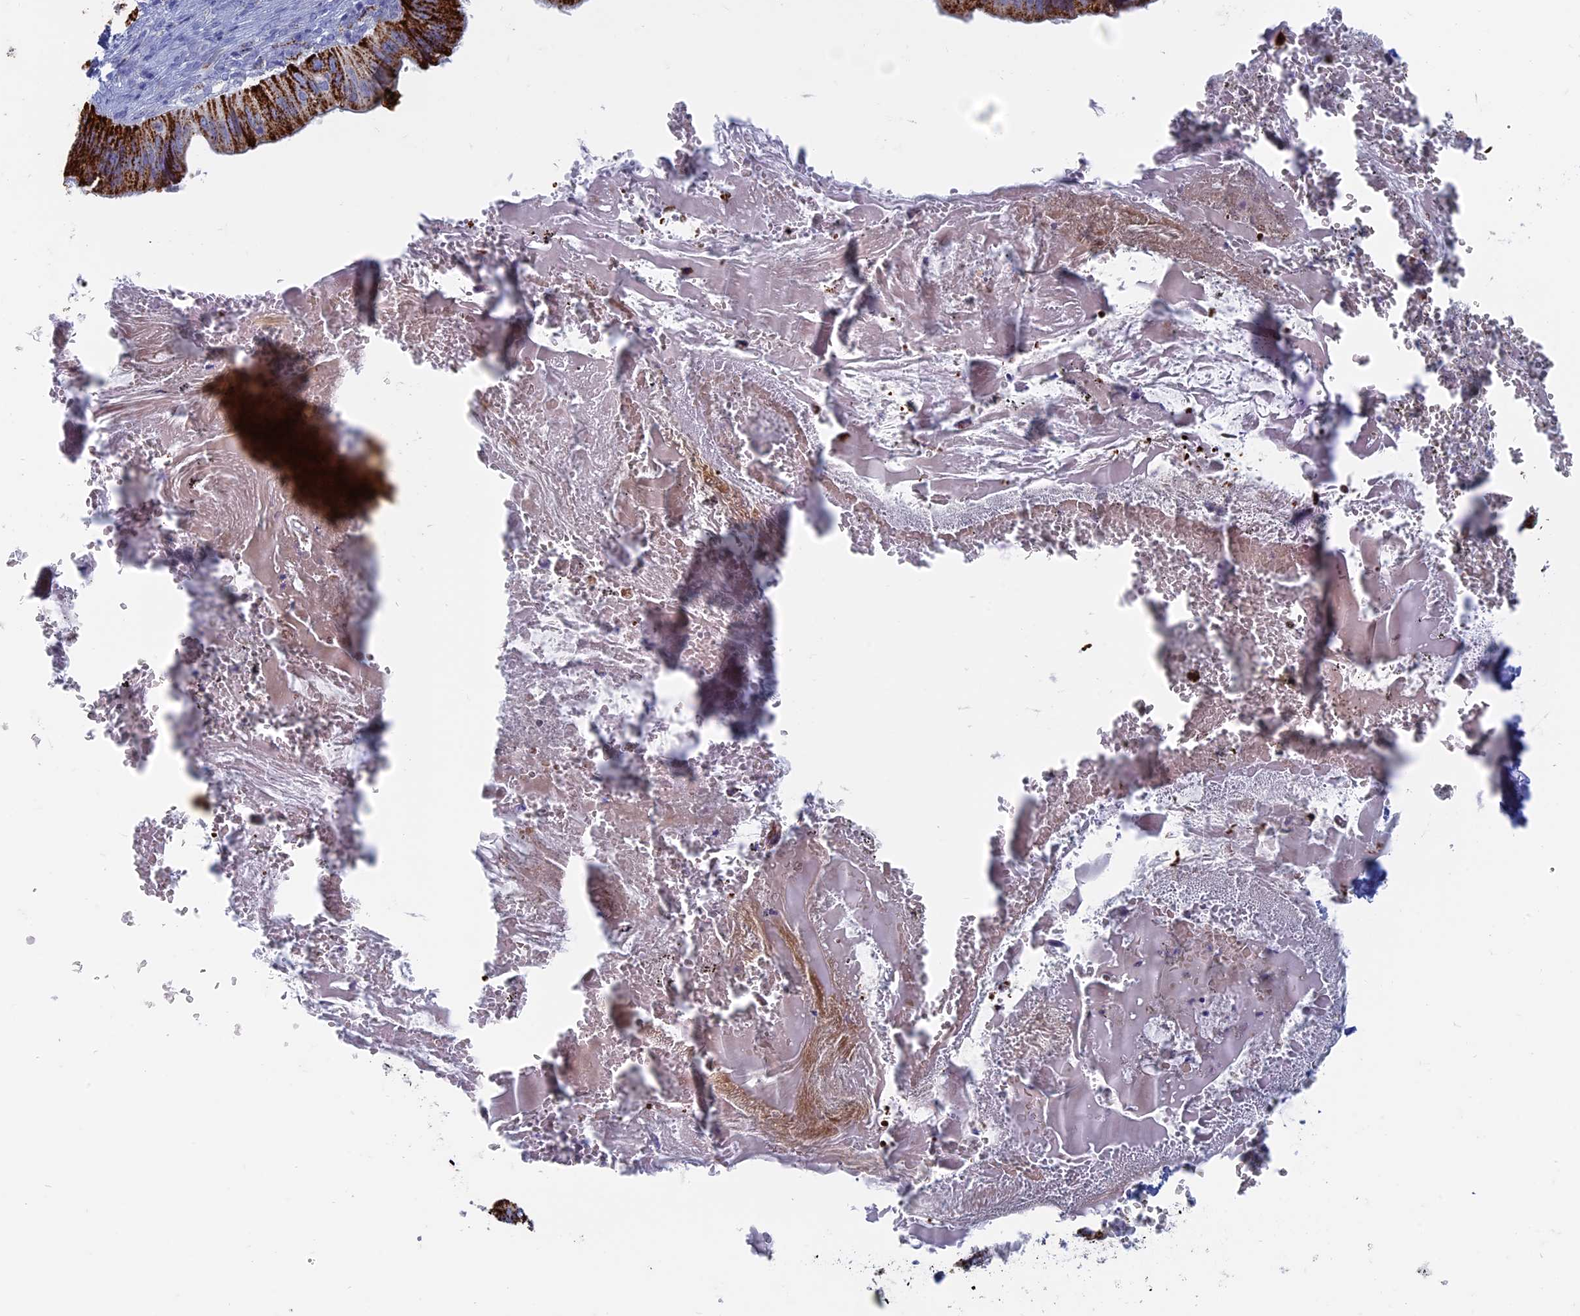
{"staining": {"intensity": "strong", "quantity": ">75%", "location": "cytoplasmic/membranous"}, "tissue": "cervical cancer", "cell_type": "Tumor cells", "image_type": "cancer", "snomed": [{"axis": "morphology", "description": "Adenocarcinoma, NOS"}, {"axis": "topography", "description": "Cervix"}], "caption": "The photomicrograph reveals a brown stain indicating the presence of a protein in the cytoplasmic/membranous of tumor cells in cervical cancer.", "gene": "ALMS1", "patient": {"sex": "female", "age": 42}}